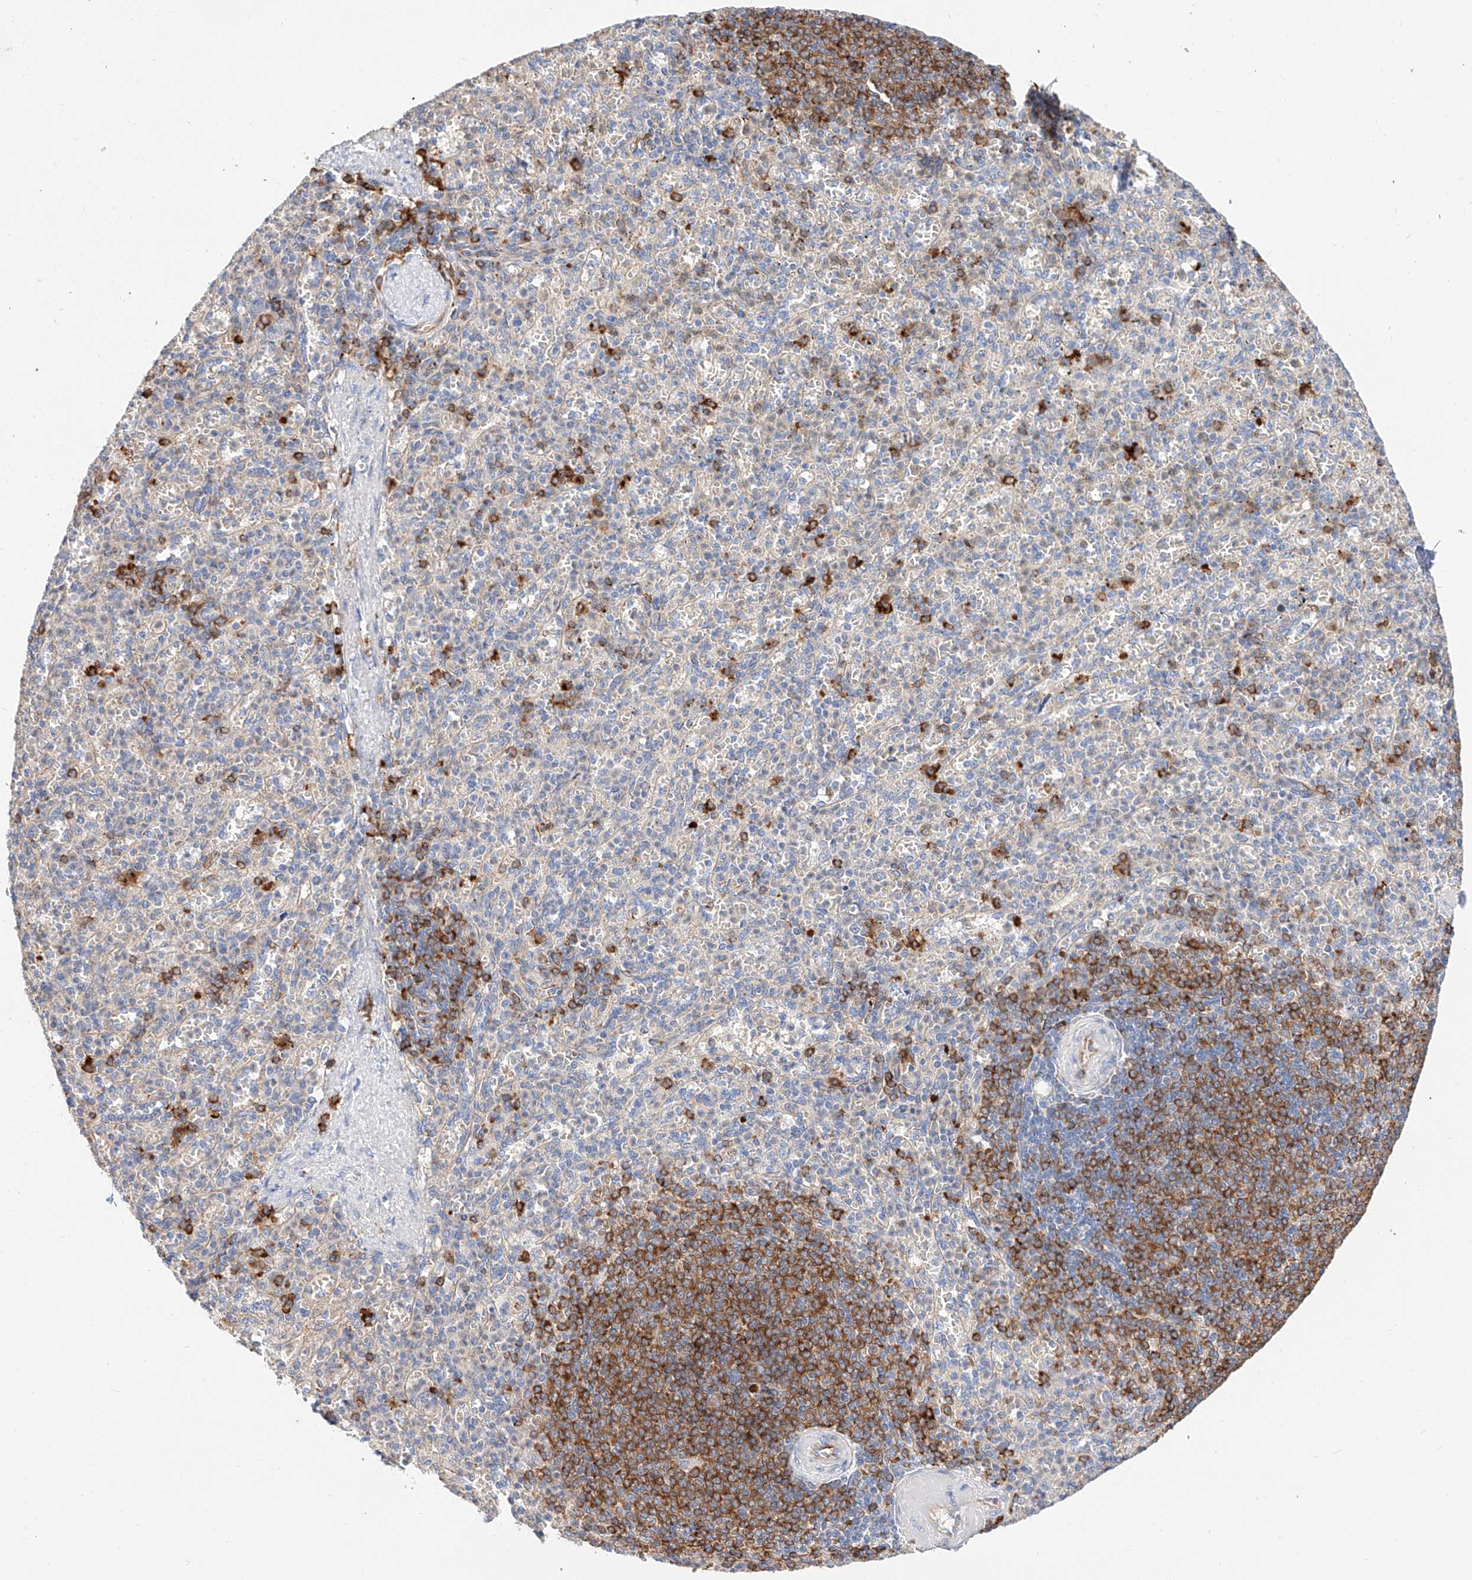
{"staining": {"intensity": "strong", "quantity": "<25%", "location": "cytoplasmic/membranous"}, "tissue": "spleen", "cell_type": "Cells in red pulp", "image_type": "normal", "snomed": [{"axis": "morphology", "description": "Normal tissue, NOS"}, {"axis": "topography", "description": "Spleen"}], "caption": "Spleen was stained to show a protein in brown. There is medium levels of strong cytoplasmic/membranous staining in about <25% of cells in red pulp.", "gene": "GLMN", "patient": {"sex": "female", "age": 74}}